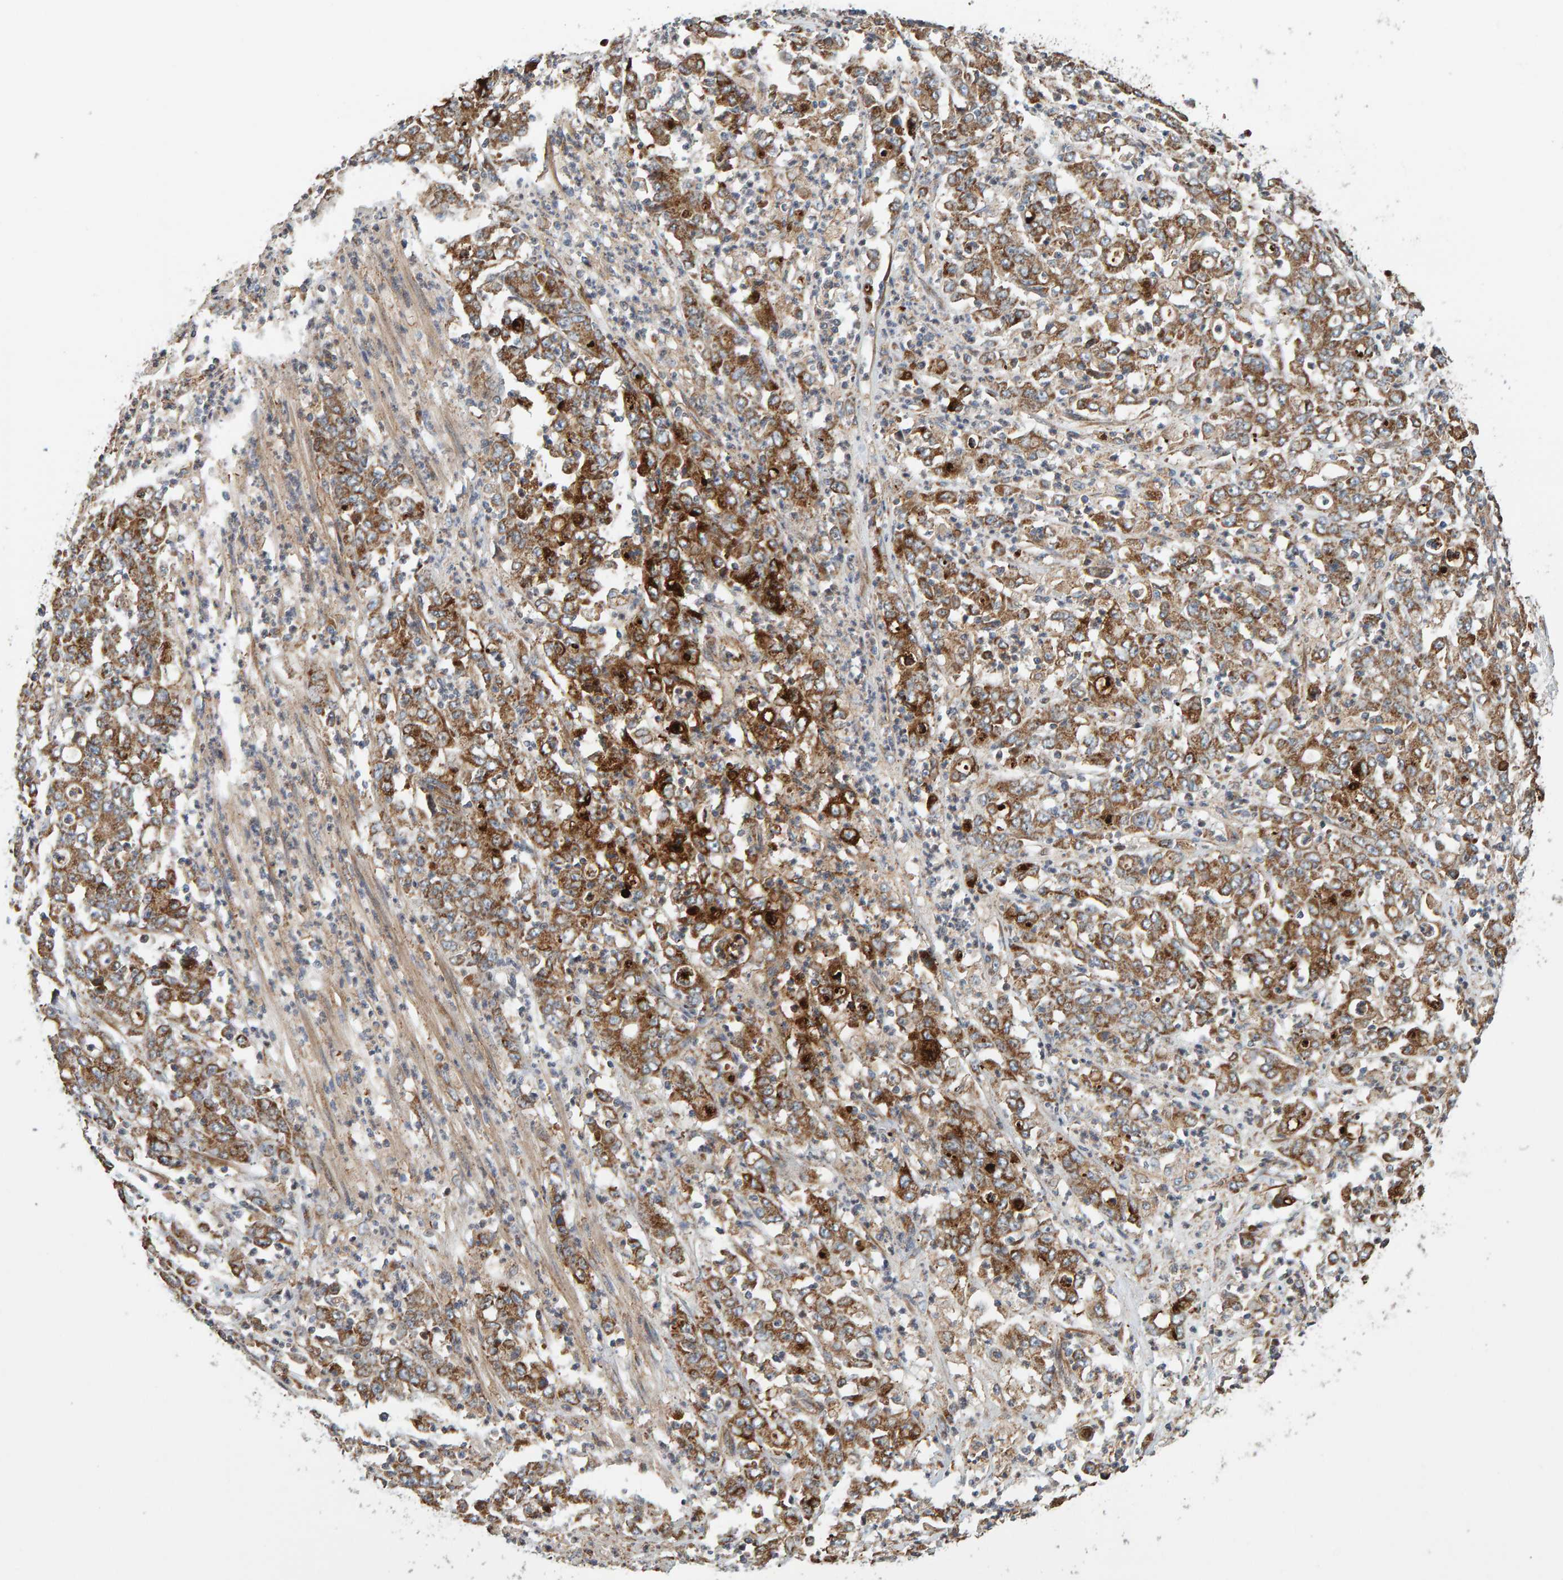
{"staining": {"intensity": "strong", "quantity": ">75%", "location": "cytoplasmic/membranous"}, "tissue": "stomach cancer", "cell_type": "Tumor cells", "image_type": "cancer", "snomed": [{"axis": "morphology", "description": "Adenocarcinoma, NOS"}, {"axis": "topography", "description": "Stomach, lower"}], "caption": "Stomach cancer (adenocarcinoma) stained for a protein shows strong cytoplasmic/membranous positivity in tumor cells.", "gene": "MRPL45", "patient": {"sex": "female", "age": 71}}